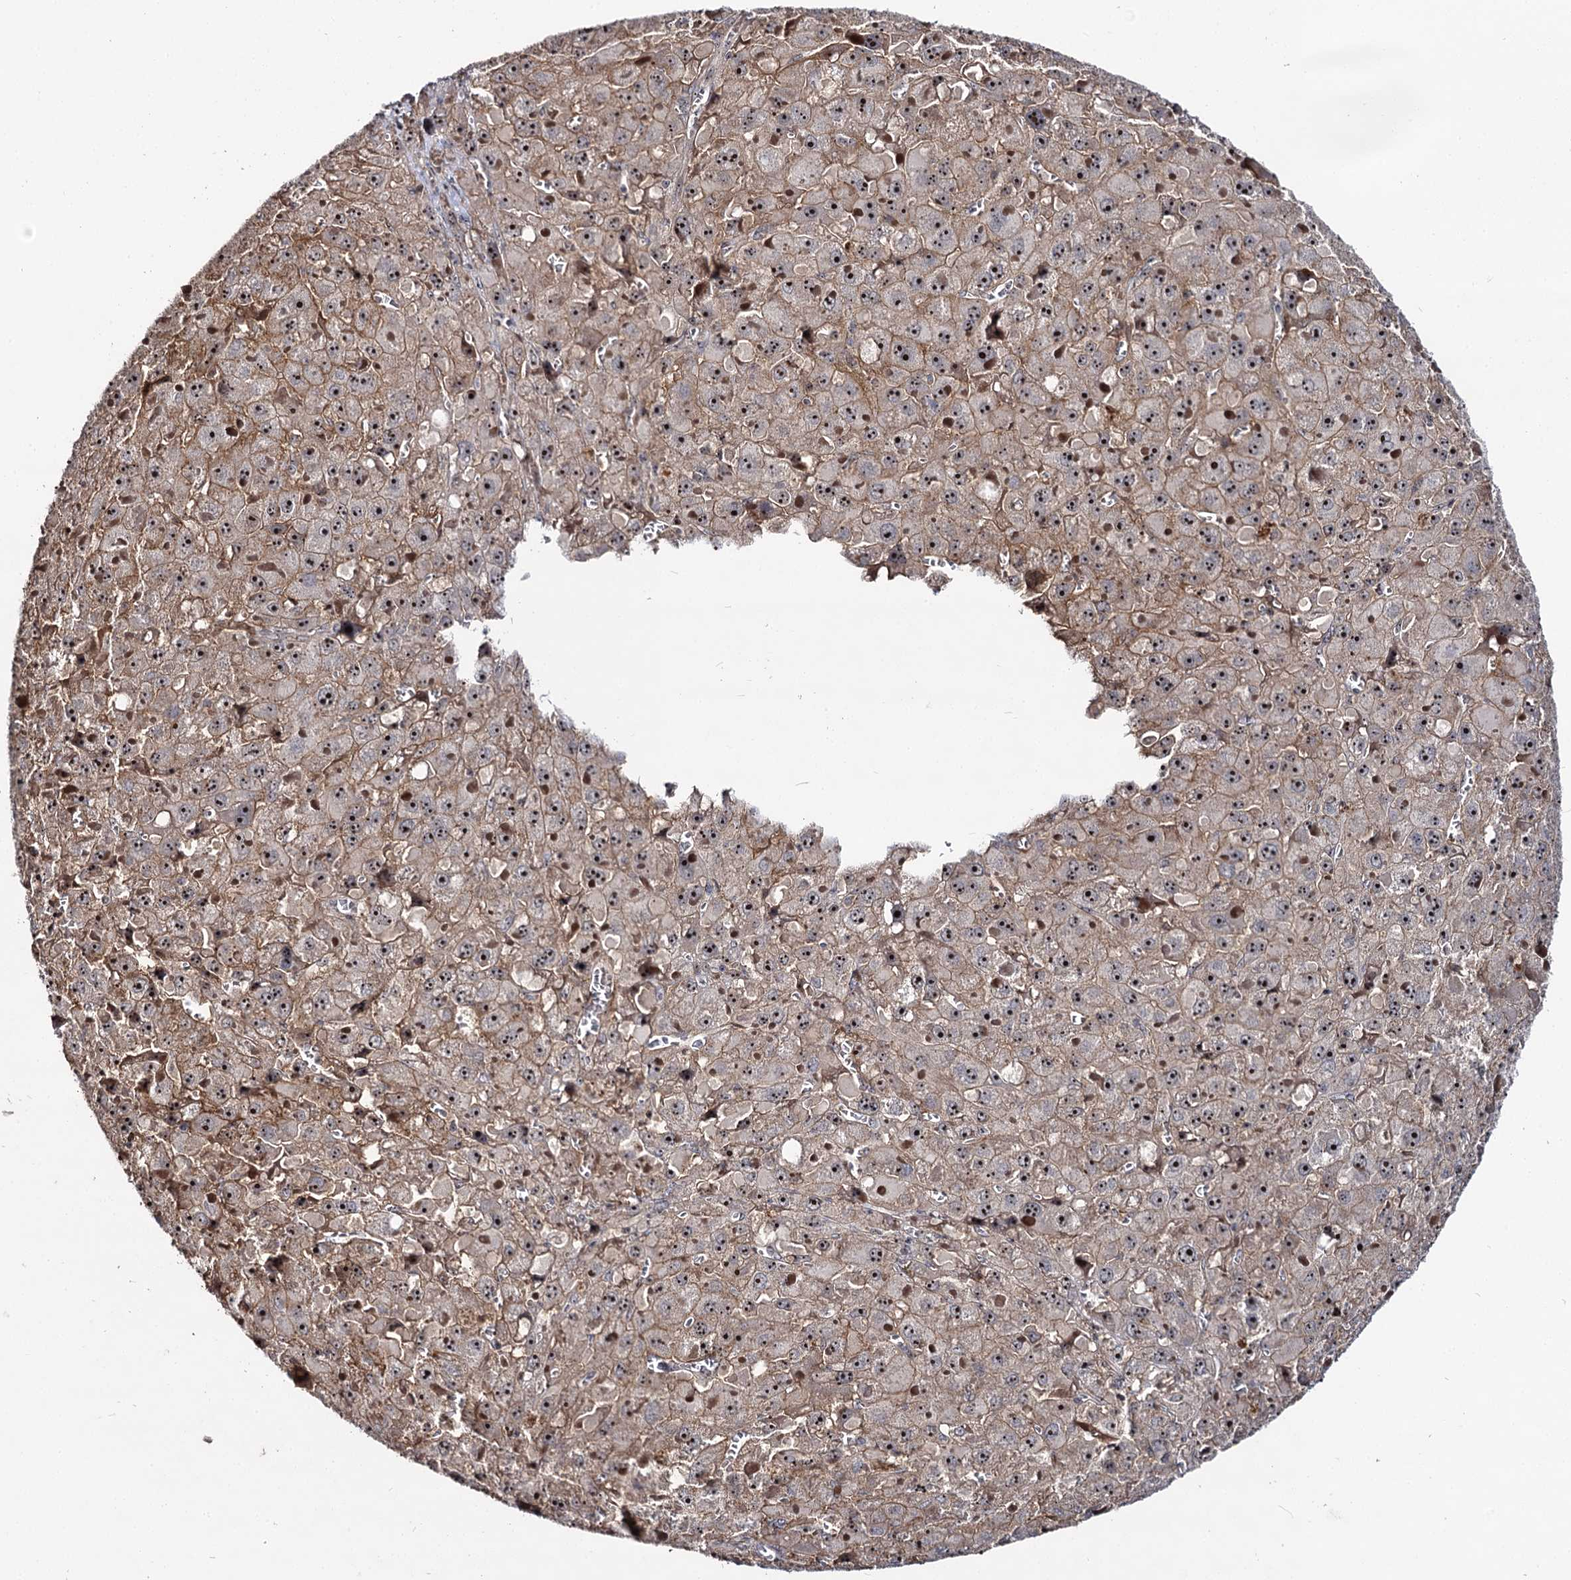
{"staining": {"intensity": "moderate", "quantity": ">75%", "location": "cytoplasmic/membranous,nuclear"}, "tissue": "liver cancer", "cell_type": "Tumor cells", "image_type": "cancer", "snomed": [{"axis": "morphology", "description": "Carcinoma, Hepatocellular, NOS"}, {"axis": "topography", "description": "Liver"}], "caption": "This micrograph reveals hepatocellular carcinoma (liver) stained with IHC to label a protein in brown. The cytoplasmic/membranous and nuclear of tumor cells show moderate positivity for the protein. Nuclei are counter-stained blue.", "gene": "SUPT20H", "patient": {"sex": "female", "age": 73}}